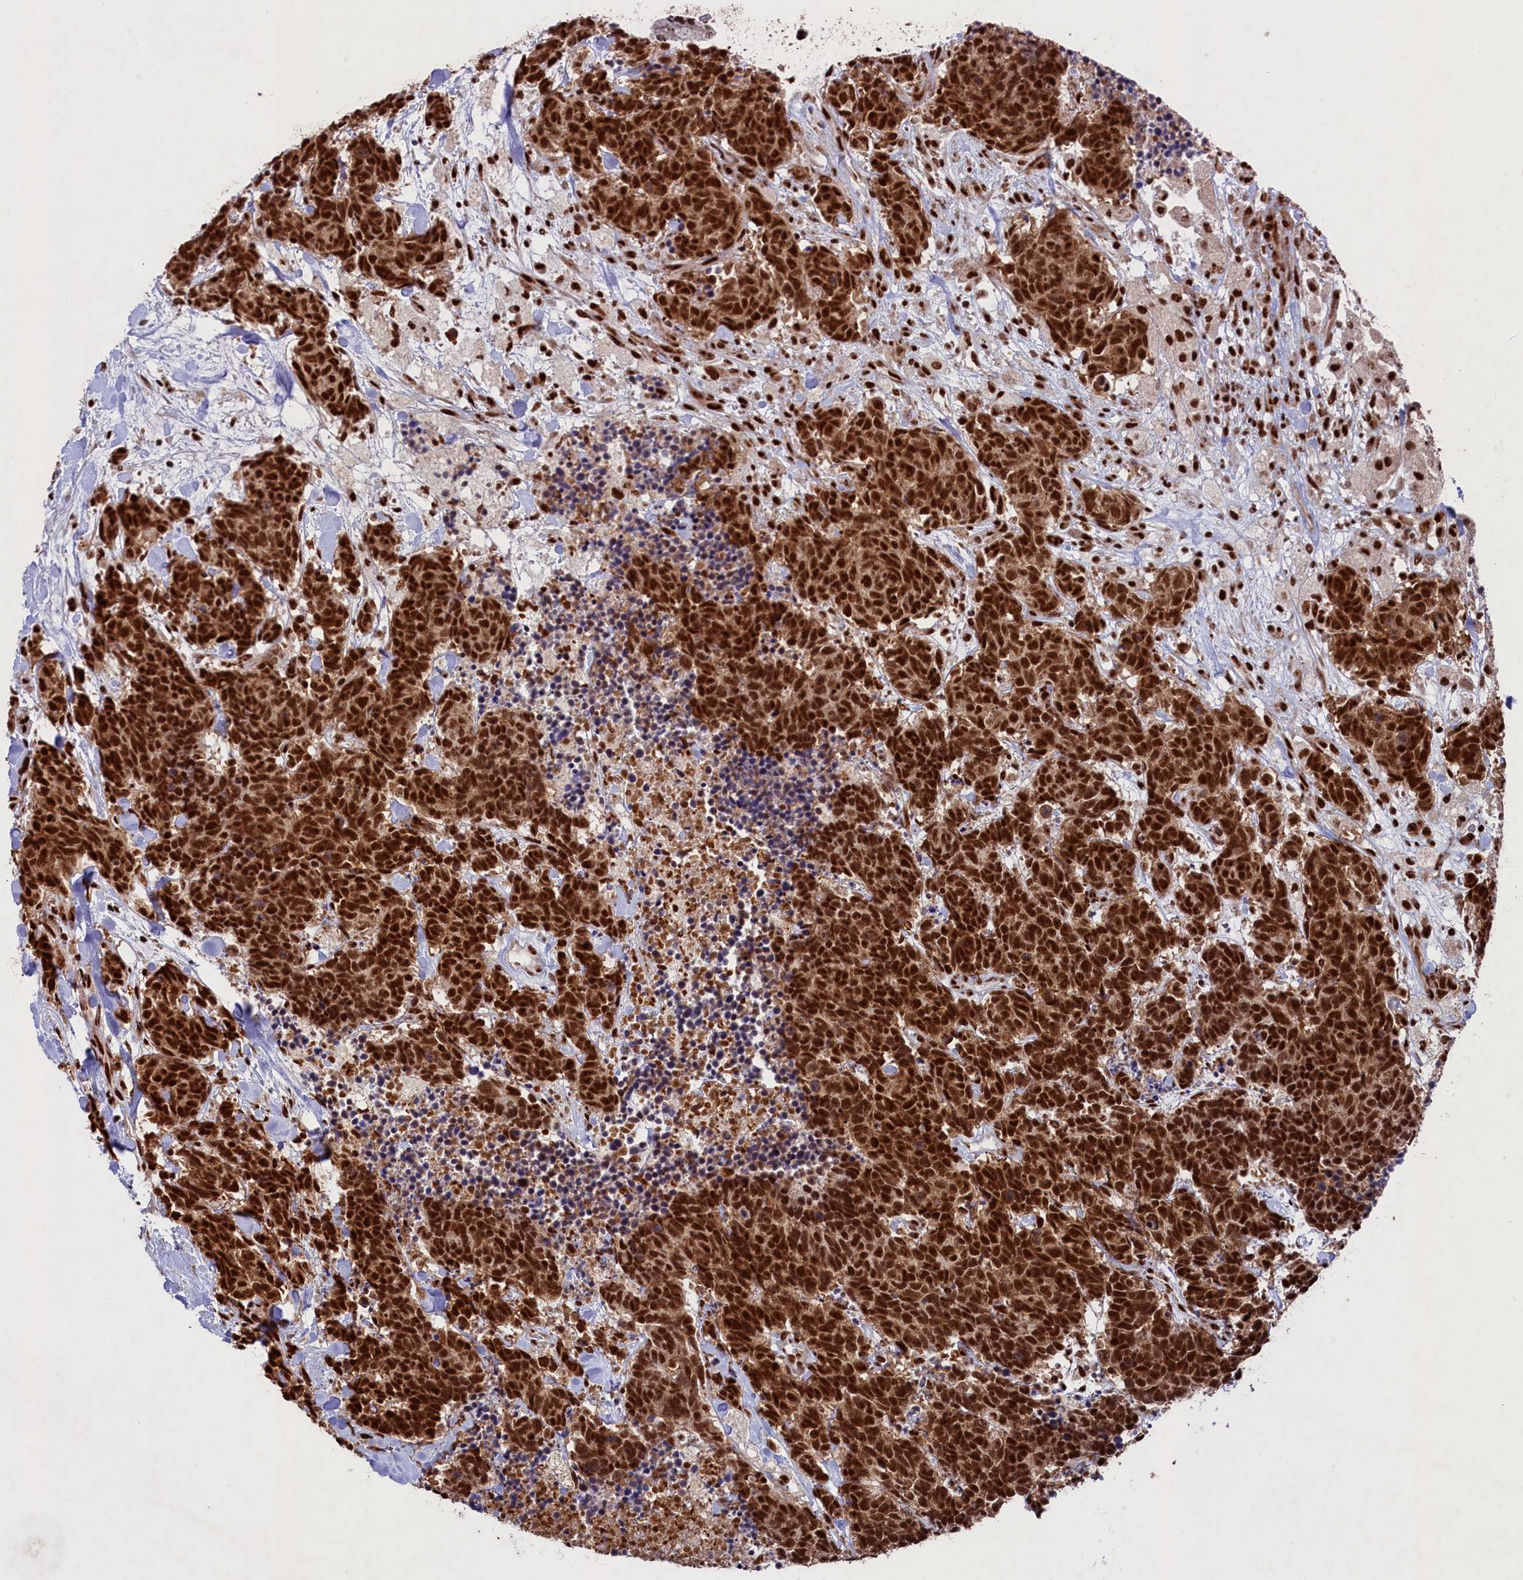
{"staining": {"intensity": "strong", "quantity": ">75%", "location": "nuclear"}, "tissue": "carcinoid", "cell_type": "Tumor cells", "image_type": "cancer", "snomed": [{"axis": "morphology", "description": "Carcinoma, NOS"}, {"axis": "morphology", "description": "Carcinoid, malignant, NOS"}, {"axis": "topography", "description": "Prostate"}], "caption": "An immunohistochemistry (IHC) photomicrograph of neoplastic tissue is shown. Protein staining in brown shows strong nuclear positivity in carcinoid within tumor cells.", "gene": "PRPF31", "patient": {"sex": "male", "age": 57}}